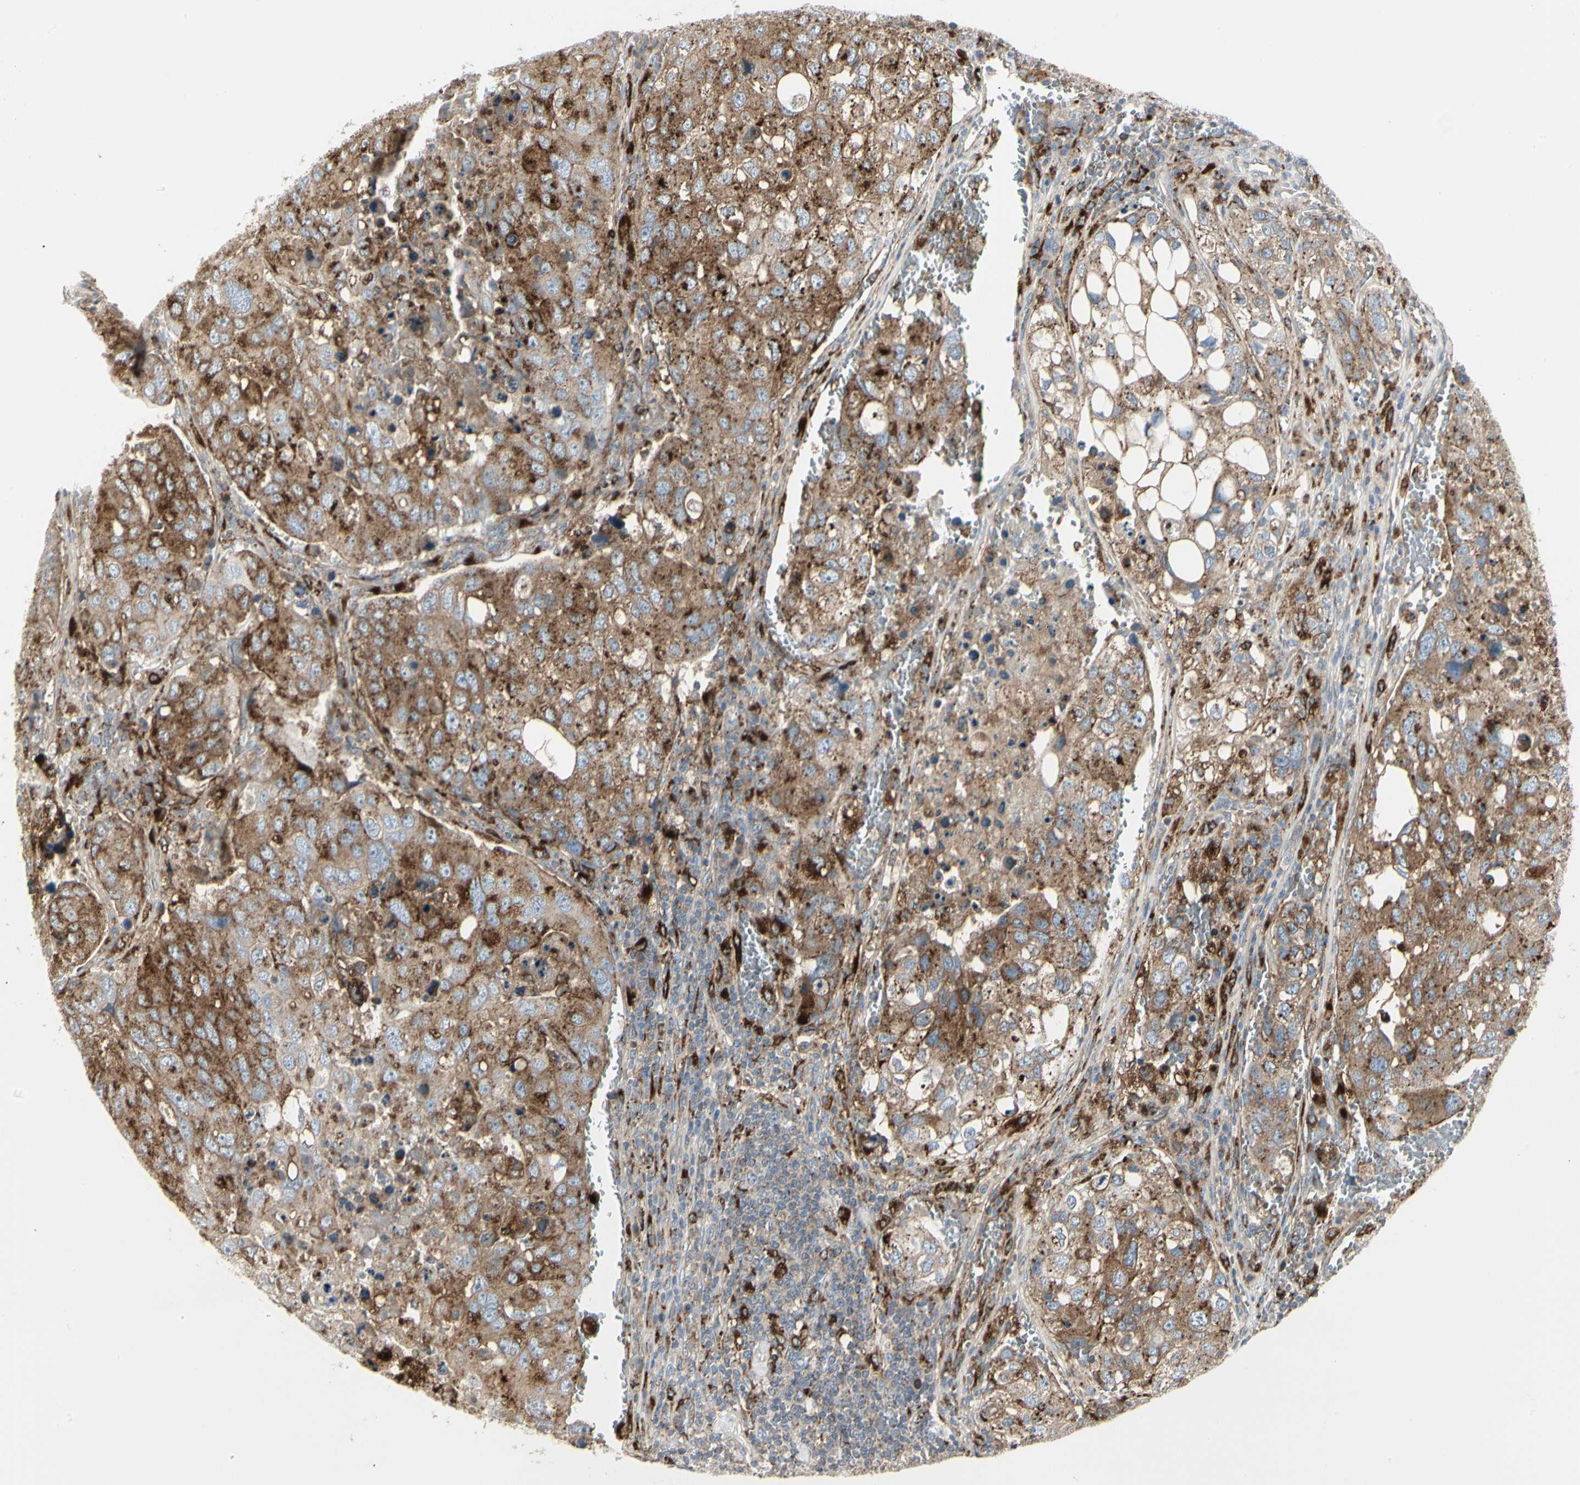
{"staining": {"intensity": "moderate", "quantity": ">75%", "location": "cytoplasmic/membranous"}, "tissue": "urothelial cancer", "cell_type": "Tumor cells", "image_type": "cancer", "snomed": [{"axis": "morphology", "description": "Urothelial carcinoma, High grade"}, {"axis": "topography", "description": "Lymph node"}, {"axis": "topography", "description": "Urinary bladder"}], "caption": "Tumor cells reveal medium levels of moderate cytoplasmic/membranous staining in about >75% of cells in human urothelial cancer.", "gene": "ATP6V1B2", "patient": {"sex": "male", "age": 51}}